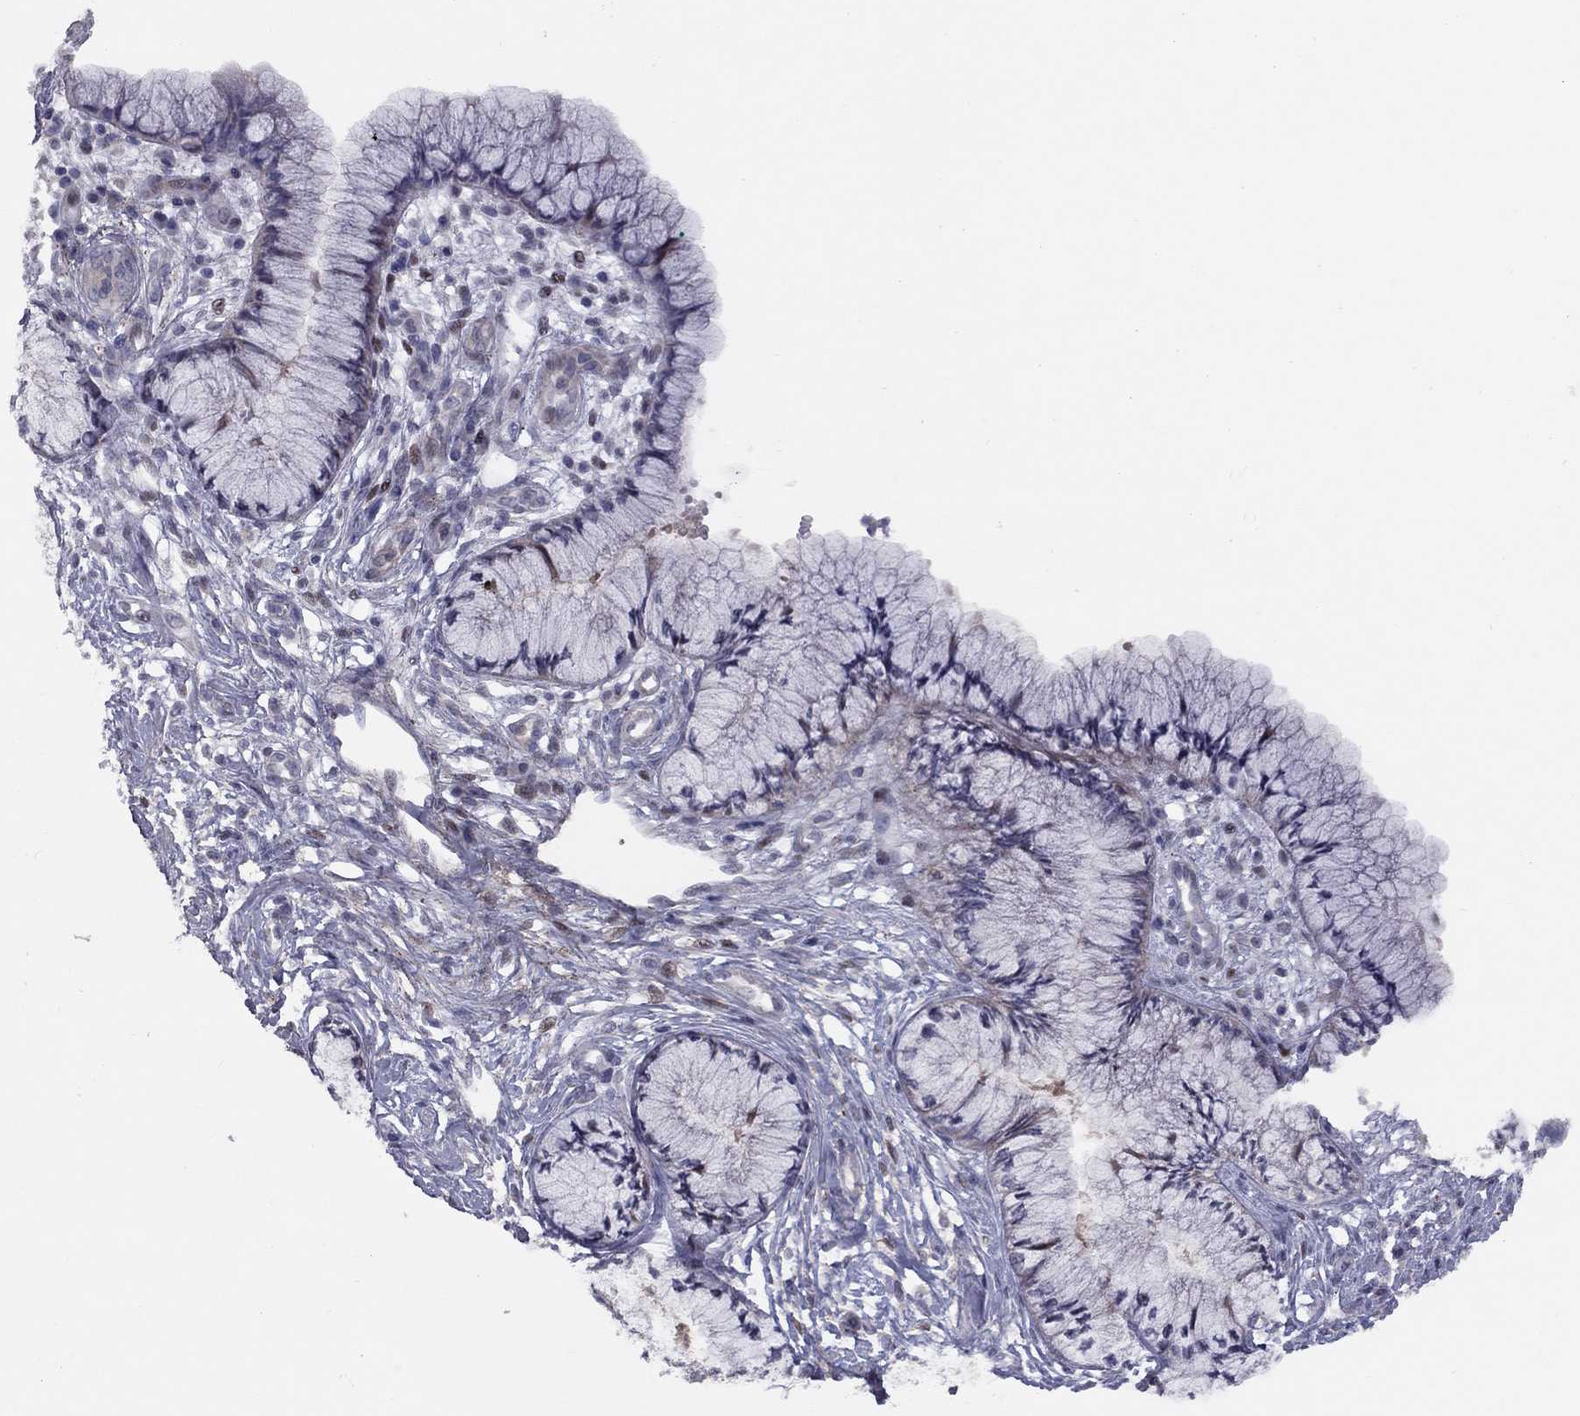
{"staining": {"intensity": "negative", "quantity": "none", "location": "none"}, "tissue": "cervix", "cell_type": "Glandular cells", "image_type": "normal", "snomed": [{"axis": "morphology", "description": "Normal tissue, NOS"}, {"axis": "topography", "description": "Cervix"}], "caption": "Immunohistochemistry (IHC) image of unremarkable cervix: human cervix stained with DAB displays no significant protein expression in glandular cells. (Brightfield microscopy of DAB immunohistochemistry (IHC) at high magnification).", "gene": "DUSP7", "patient": {"sex": "female", "age": 37}}